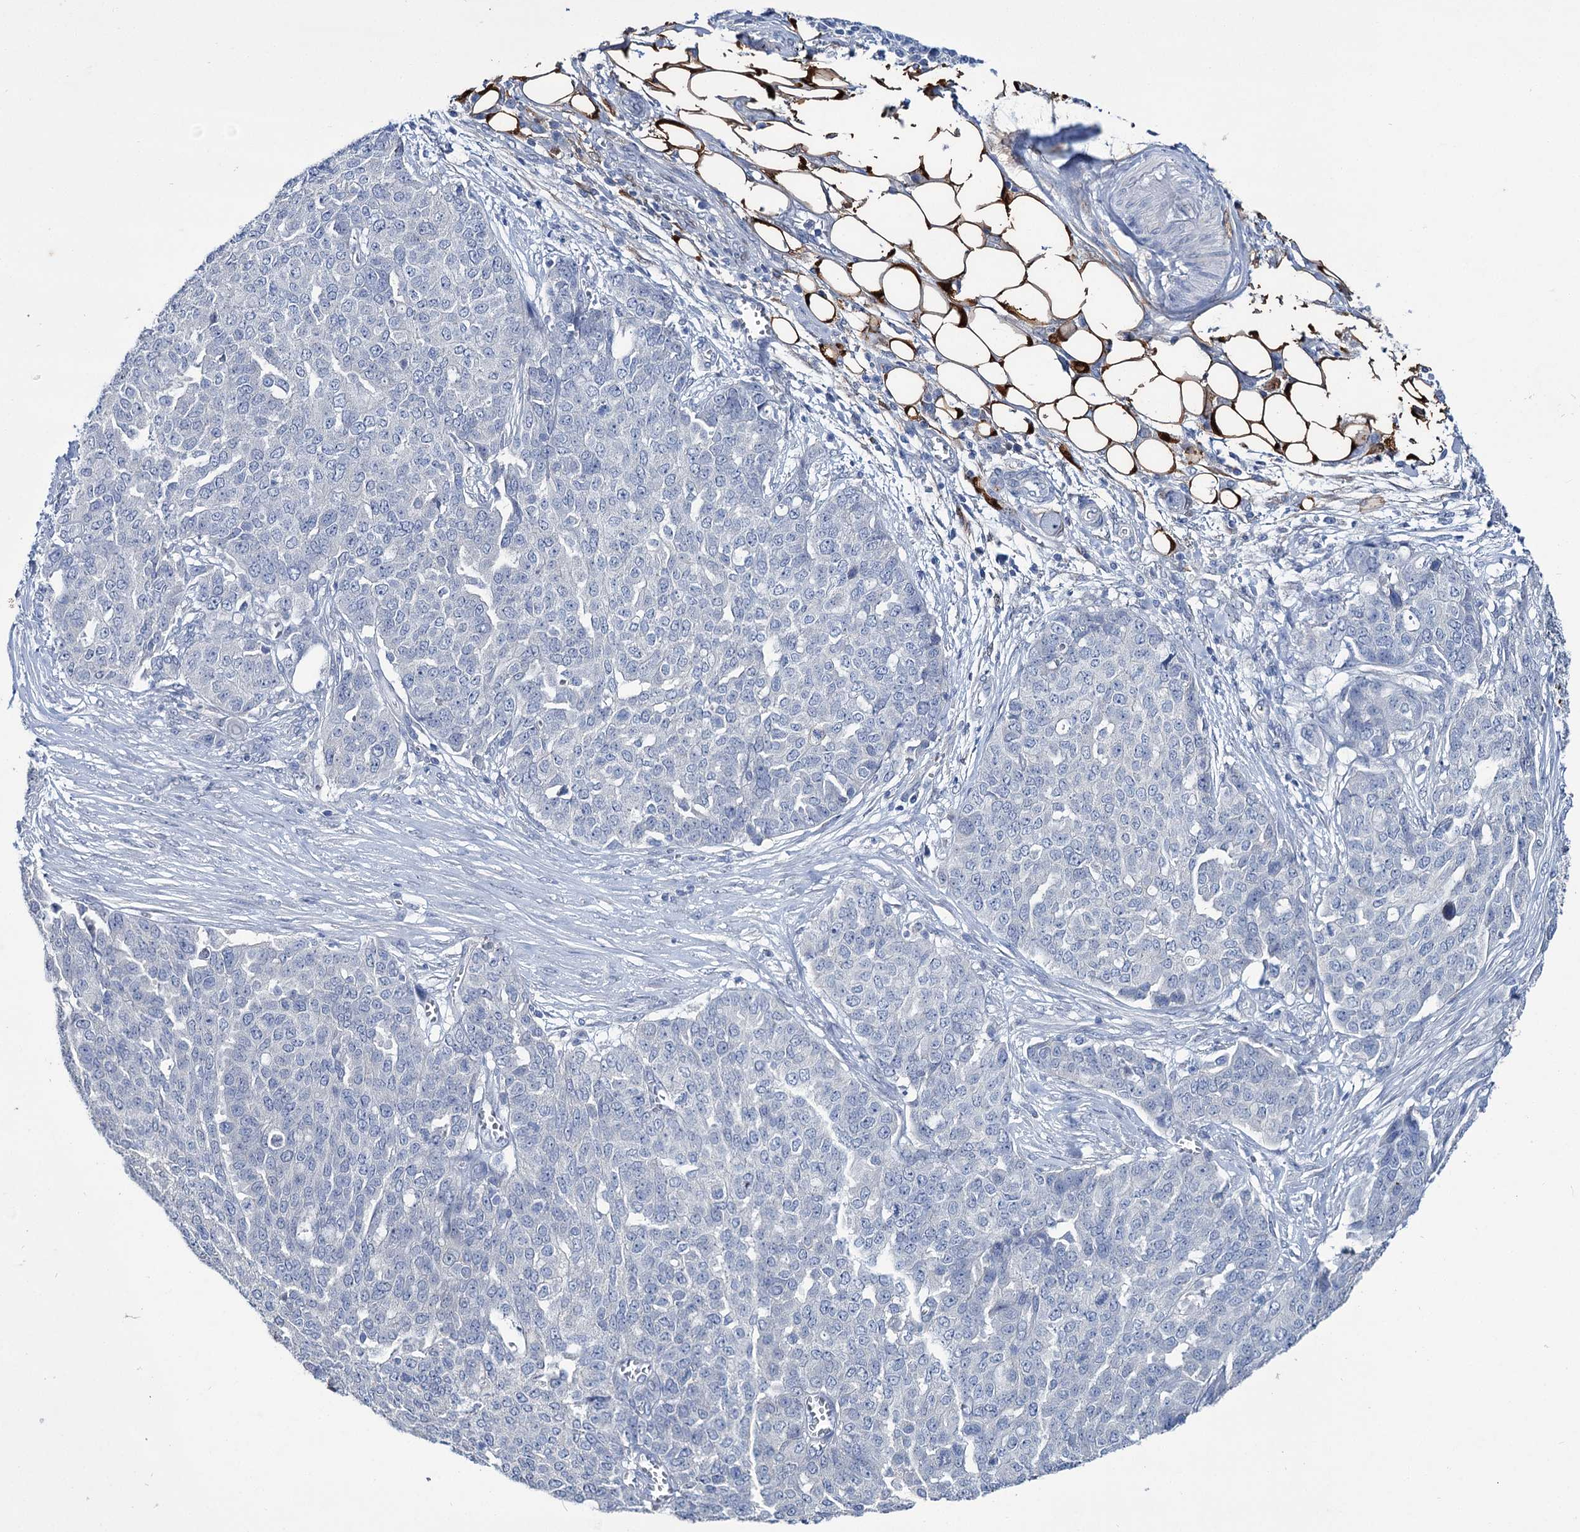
{"staining": {"intensity": "negative", "quantity": "none", "location": "none"}, "tissue": "ovarian cancer", "cell_type": "Tumor cells", "image_type": "cancer", "snomed": [{"axis": "morphology", "description": "Cystadenocarcinoma, serous, NOS"}, {"axis": "topography", "description": "Soft tissue"}, {"axis": "topography", "description": "Ovary"}], "caption": "Immunohistochemistry (IHC) of human ovarian cancer demonstrates no expression in tumor cells.", "gene": "LYZL4", "patient": {"sex": "female", "age": 57}}